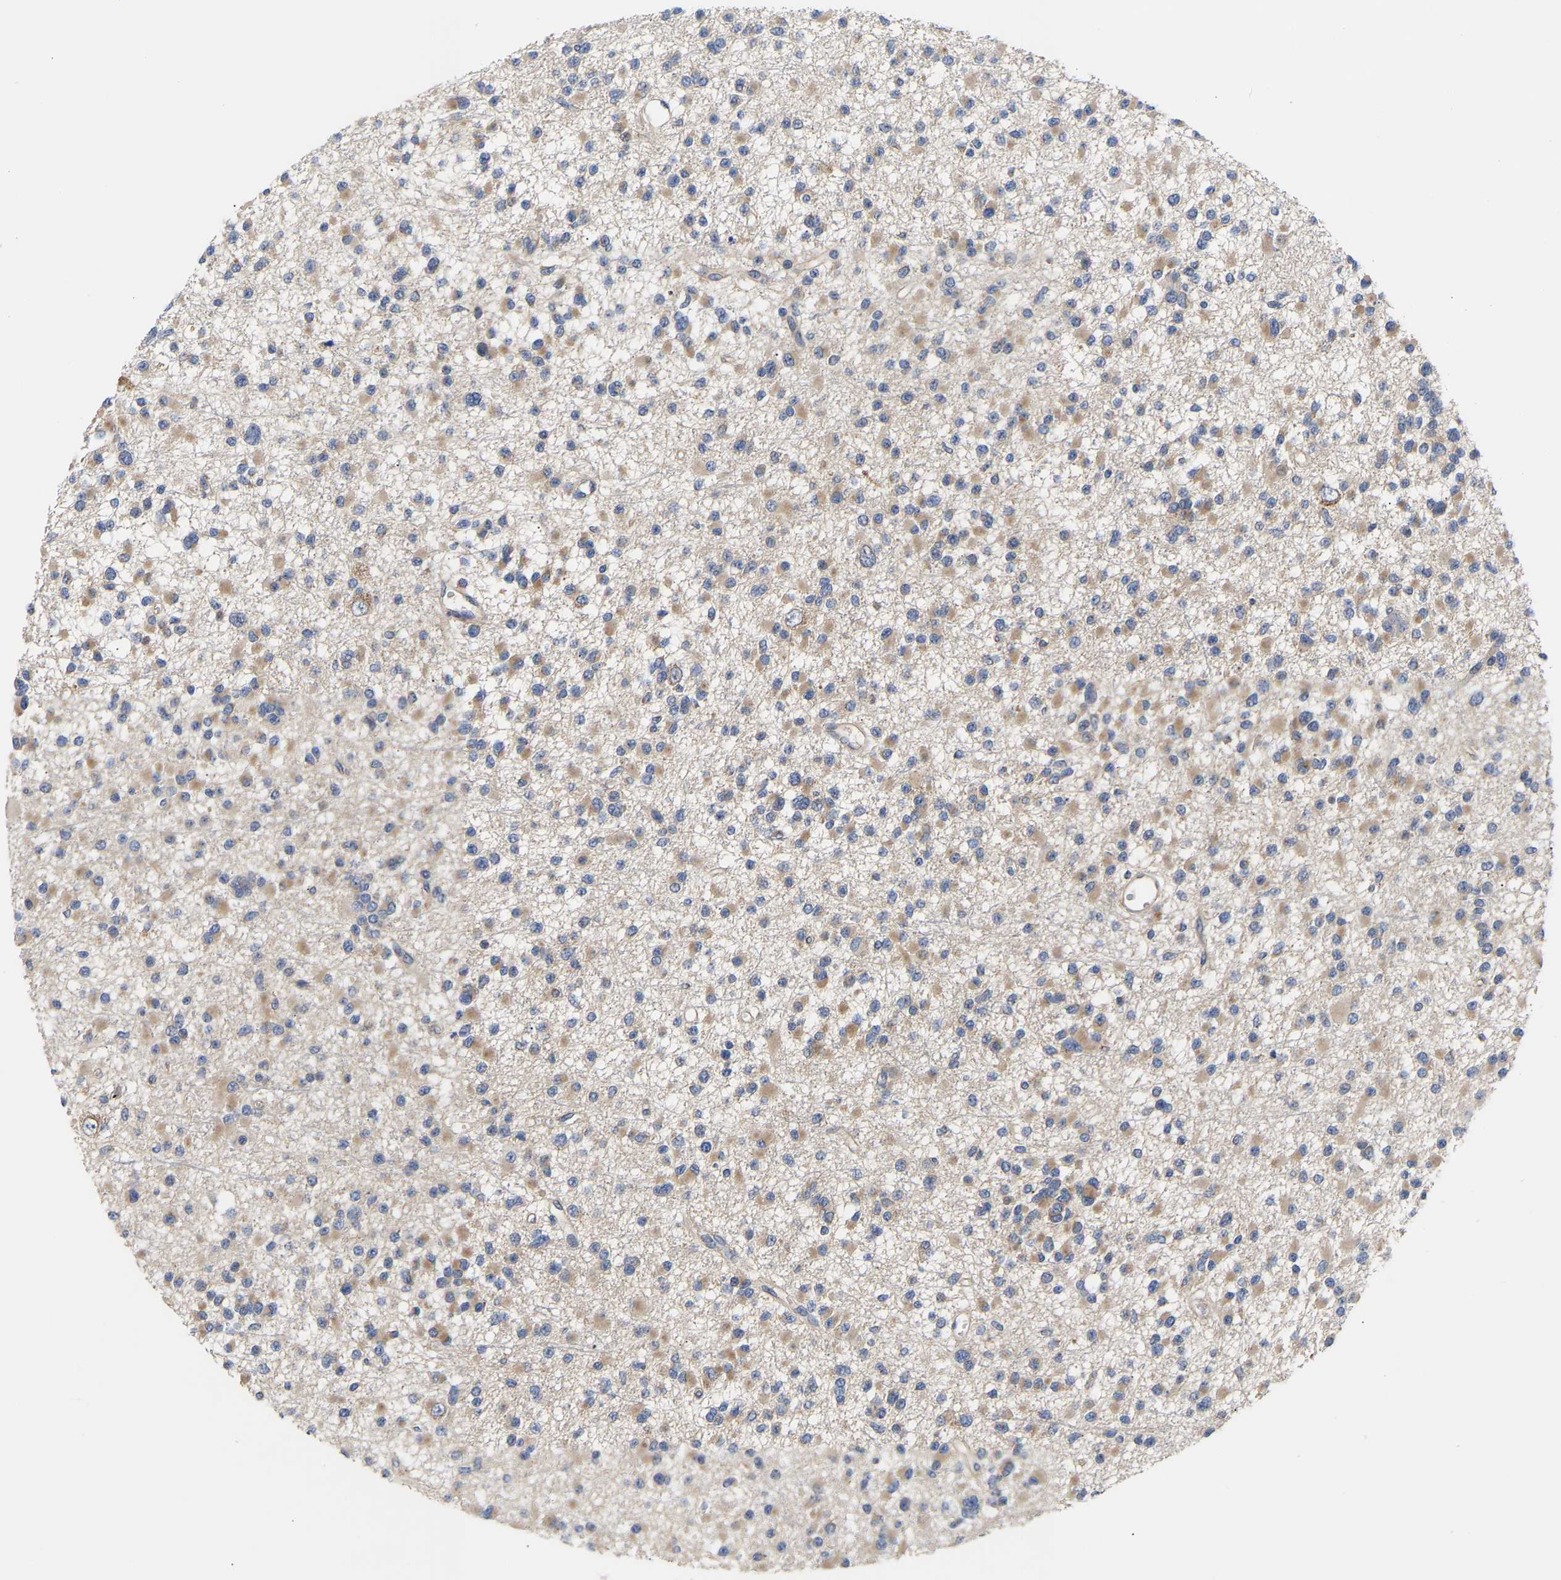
{"staining": {"intensity": "weak", "quantity": "25%-75%", "location": "cytoplasmic/membranous"}, "tissue": "glioma", "cell_type": "Tumor cells", "image_type": "cancer", "snomed": [{"axis": "morphology", "description": "Glioma, malignant, Low grade"}, {"axis": "topography", "description": "Brain"}], "caption": "Protein expression analysis of glioma reveals weak cytoplasmic/membranous expression in about 25%-75% of tumor cells.", "gene": "KASH5", "patient": {"sex": "female", "age": 22}}